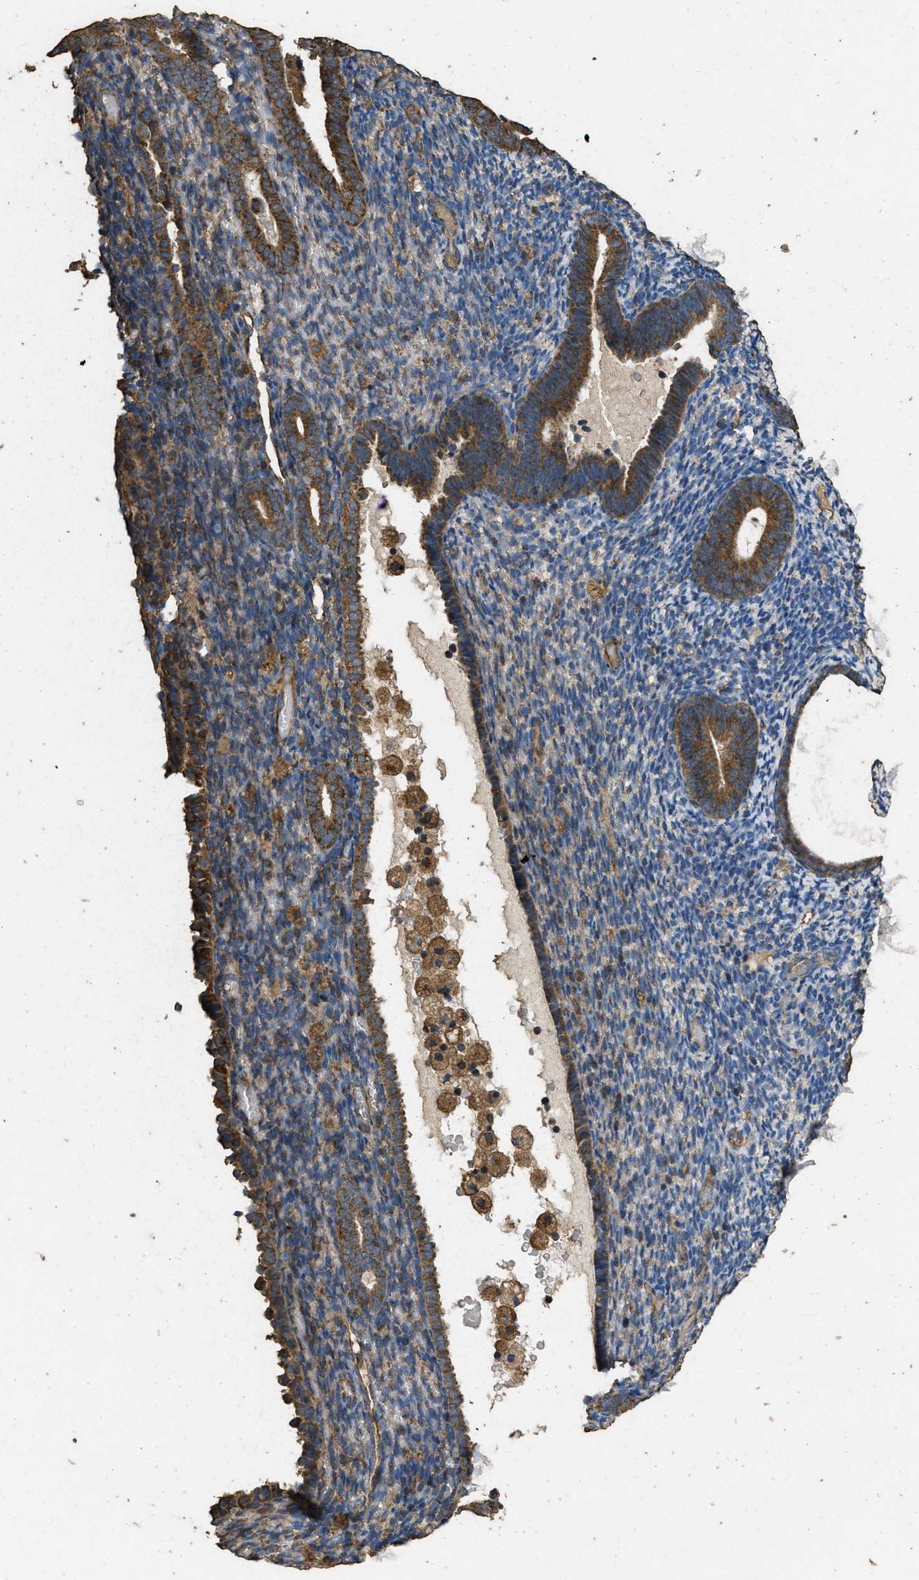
{"staining": {"intensity": "weak", "quantity": "25%-75%", "location": "cytoplasmic/membranous"}, "tissue": "endometrium", "cell_type": "Cells in endometrial stroma", "image_type": "normal", "snomed": [{"axis": "morphology", "description": "Normal tissue, NOS"}, {"axis": "topography", "description": "Endometrium"}], "caption": "This micrograph exhibits immunohistochemistry staining of unremarkable endometrium, with low weak cytoplasmic/membranous positivity in about 25%-75% of cells in endometrial stroma.", "gene": "CYRIA", "patient": {"sex": "female", "age": 51}}